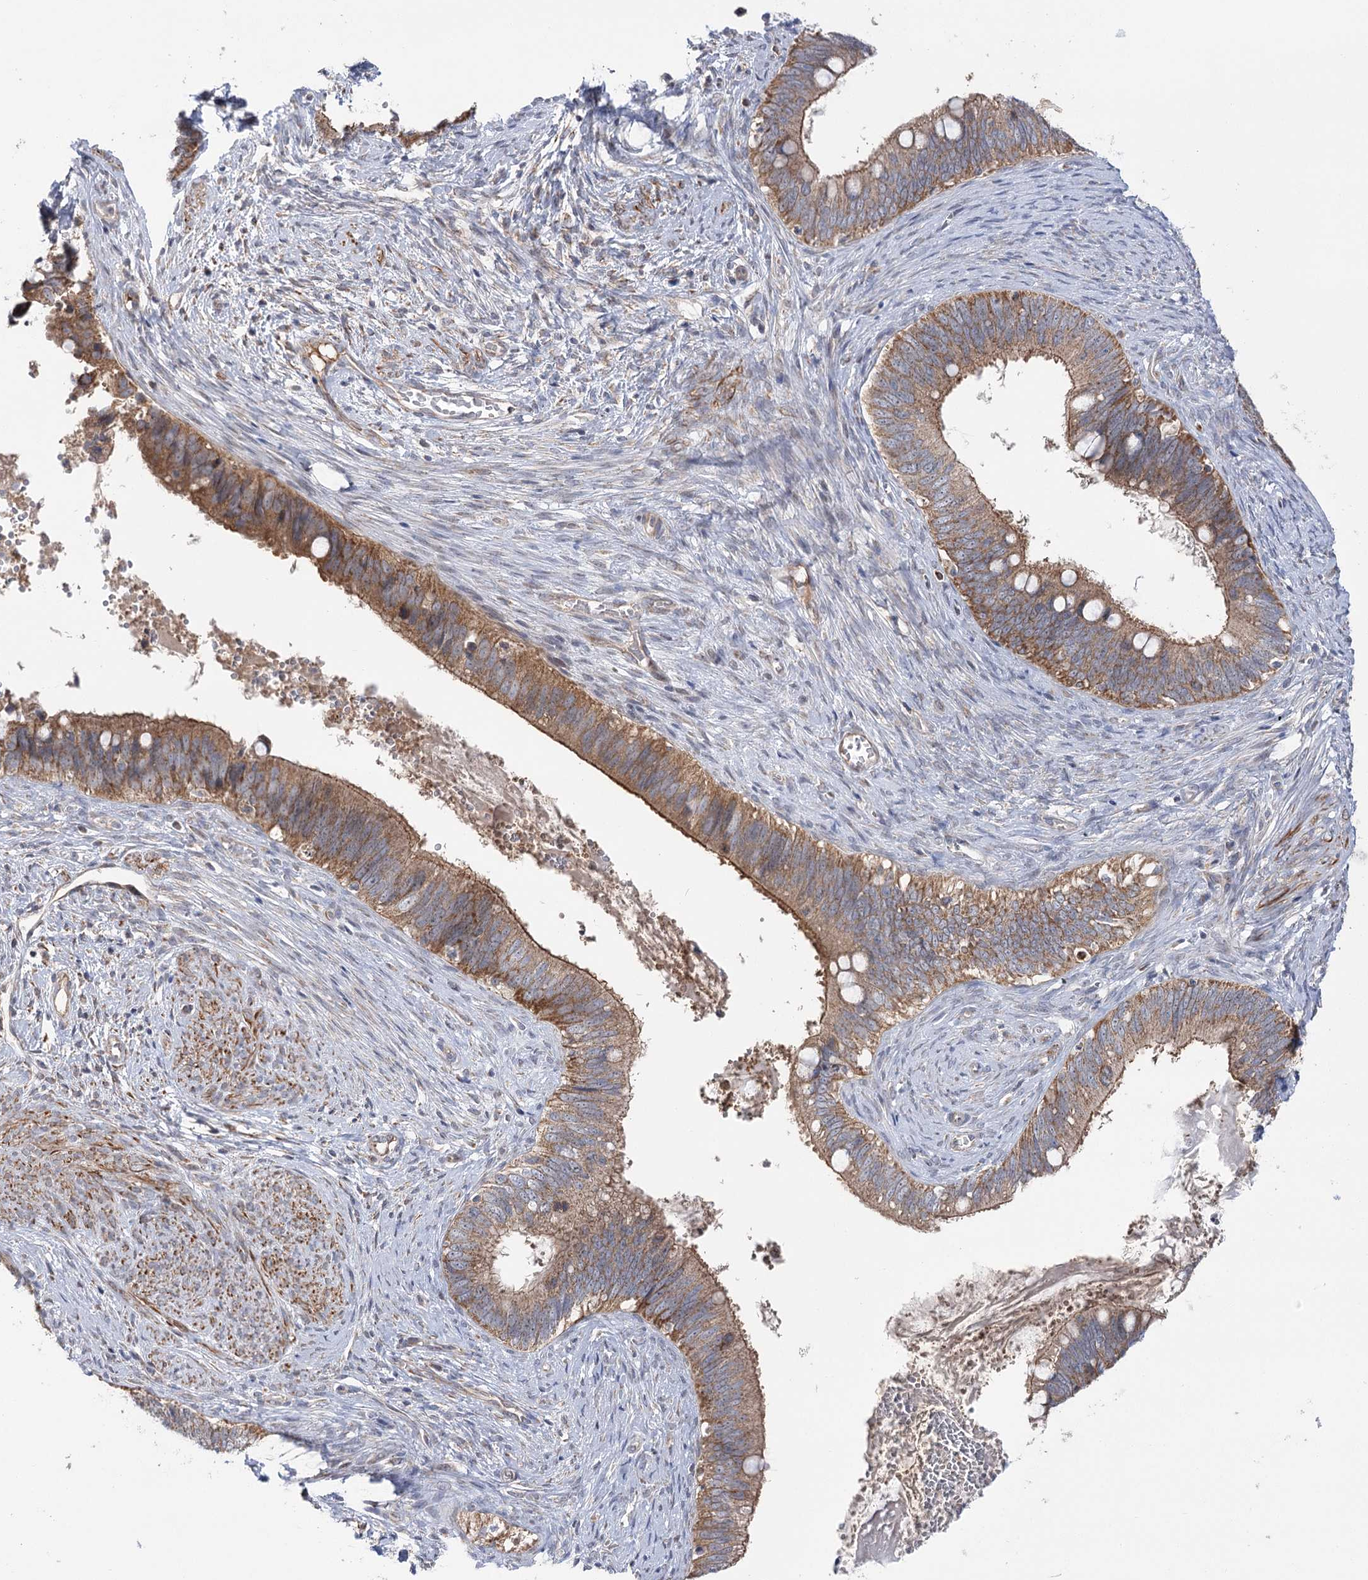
{"staining": {"intensity": "moderate", "quantity": ">75%", "location": "cytoplasmic/membranous"}, "tissue": "cervical cancer", "cell_type": "Tumor cells", "image_type": "cancer", "snomed": [{"axis": "morphology", "description": "Adenocarcinoma, NOS"}, {"axis": "topography", "description": "Cervix"}], "caption": "Cervical cancer stained with a protein marker shows moderate staining in tumor cells.", "gene": "ECHDC3", "patient": {"sex": "female", "age": 42}}